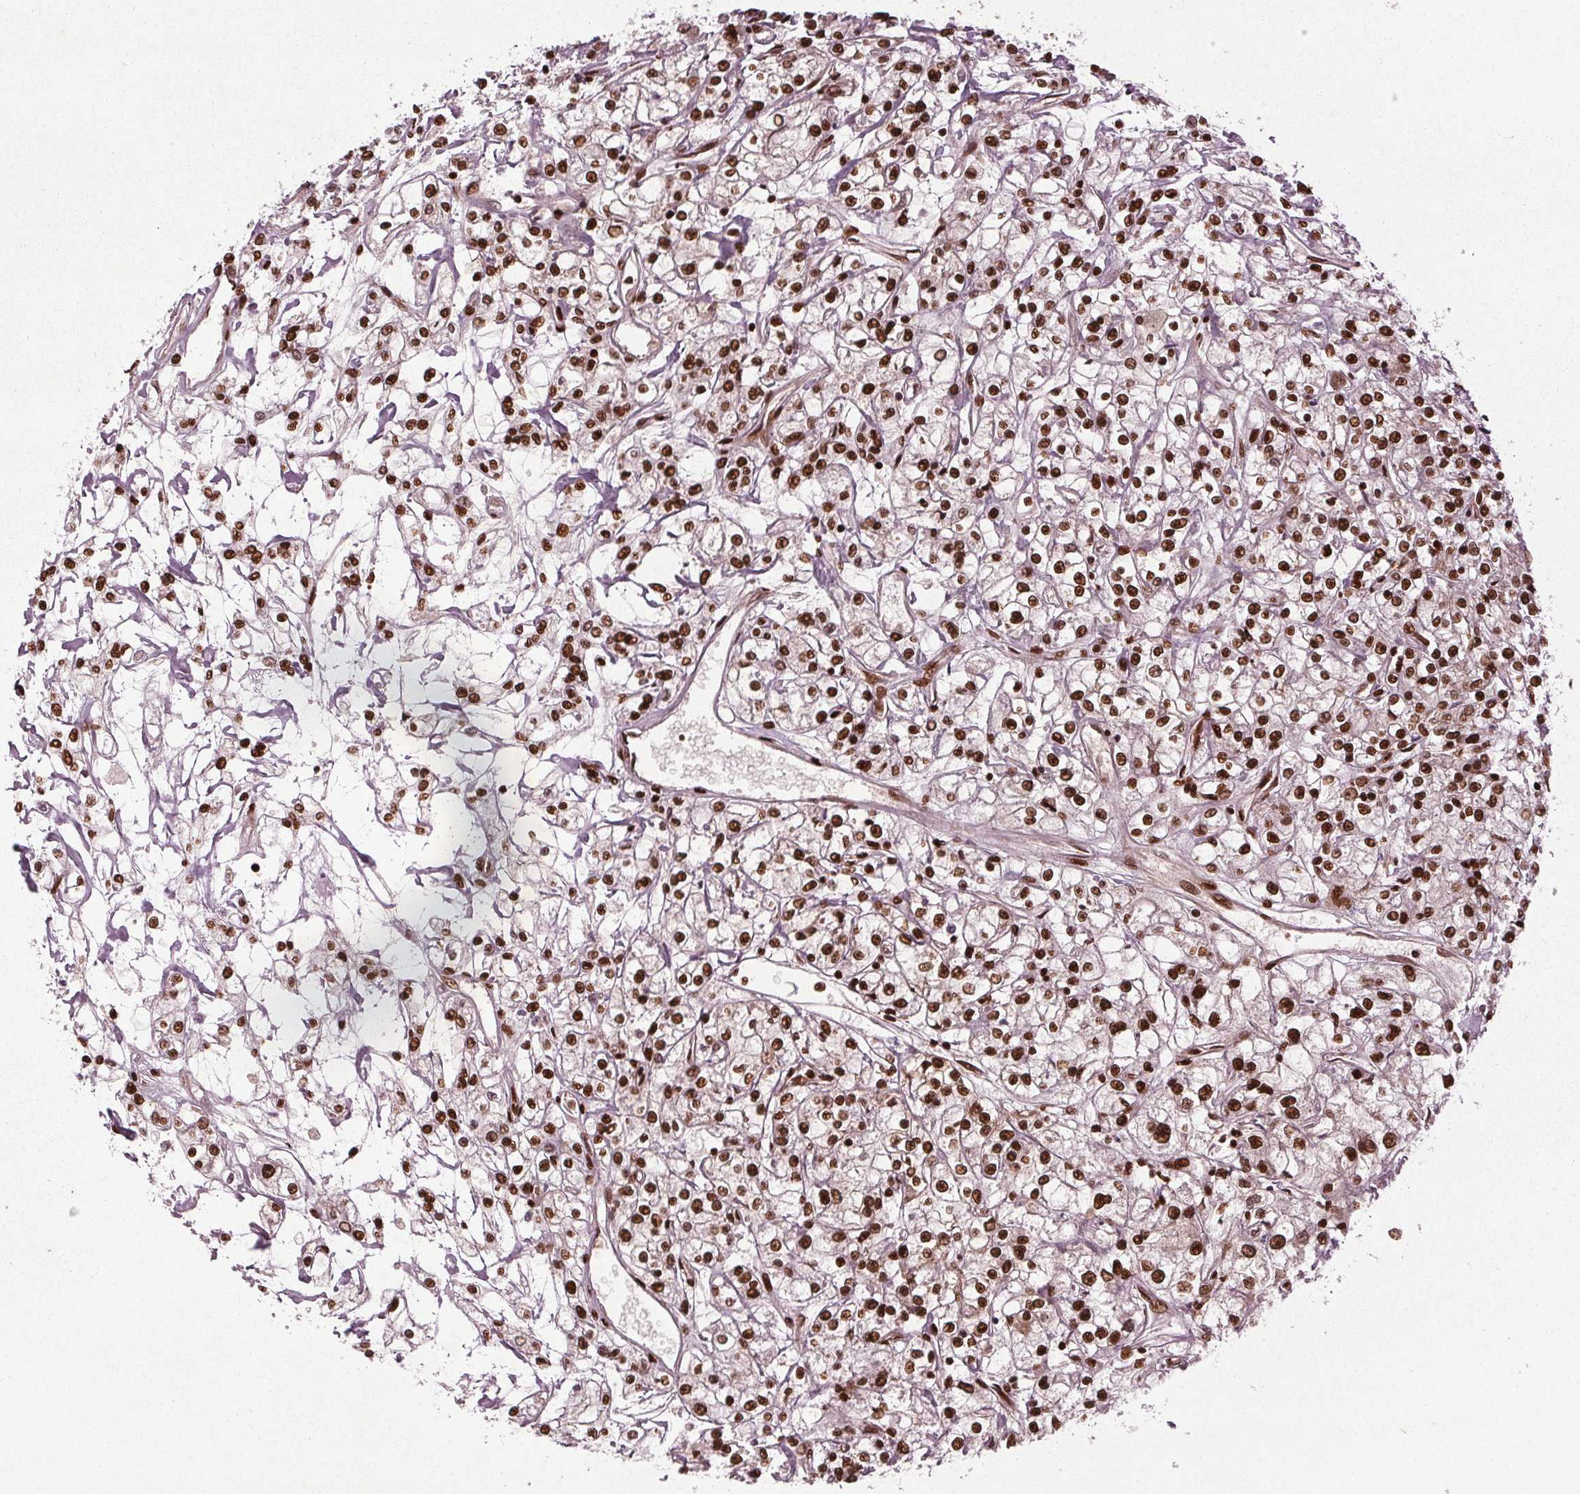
{"staining": {"intensity": "strong", "quantity": ">75%", "location": "nuclear"}, "tissue": "renal cancer", "cell_type": "Tumor cells", "image_type": "cancer", "snomed": [{"axis": "morphology", "description": "Adenocarcinoma, NOS"}, {"axis": "topography", "description": "Kidney"}], "caption": "Renal cancer stained for a protein (brown) displays strong nuclear positive staining in approximately >75% of tumor cells.", "gene": "BRD4", "patient": {"sex": "female", "age": 59}}